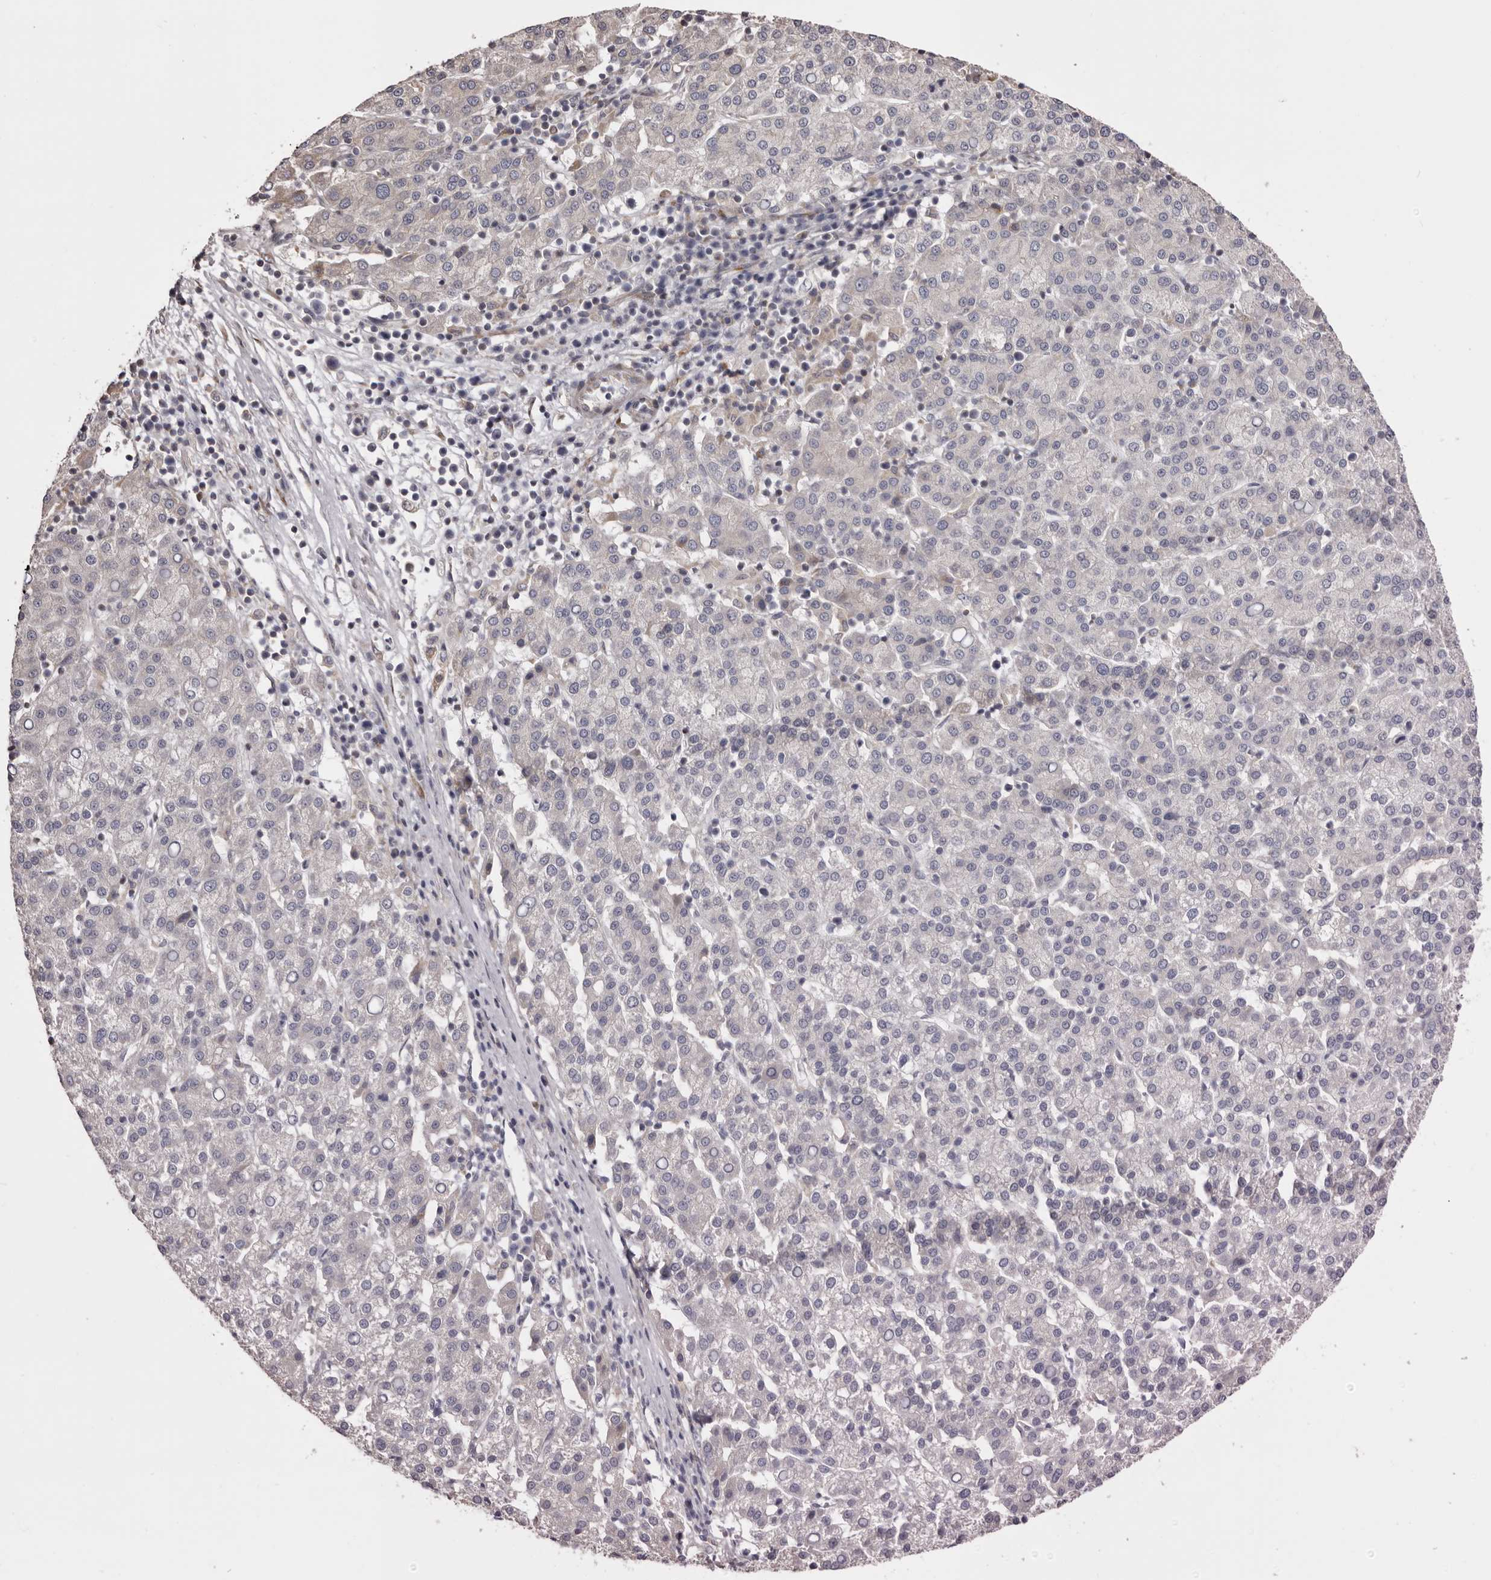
{"staining": {"intensity": "negative", "quantity": "none", "location": "none"}, "tissue": "liver cancer", "cell_type": "Tumor cells", "image_type": "cancer", "snomed": [{"axis": "morphology", "description": "Carcinoma, Hepatocellular, NOS"}, {"axis": "topography", "description": "Liver"}], "caption": "Photomicrograph shows no significant protein staining in tumor cells of liver cancer.", "gene": "PIGX", "patient": {"sex": "female", "age": 58}}